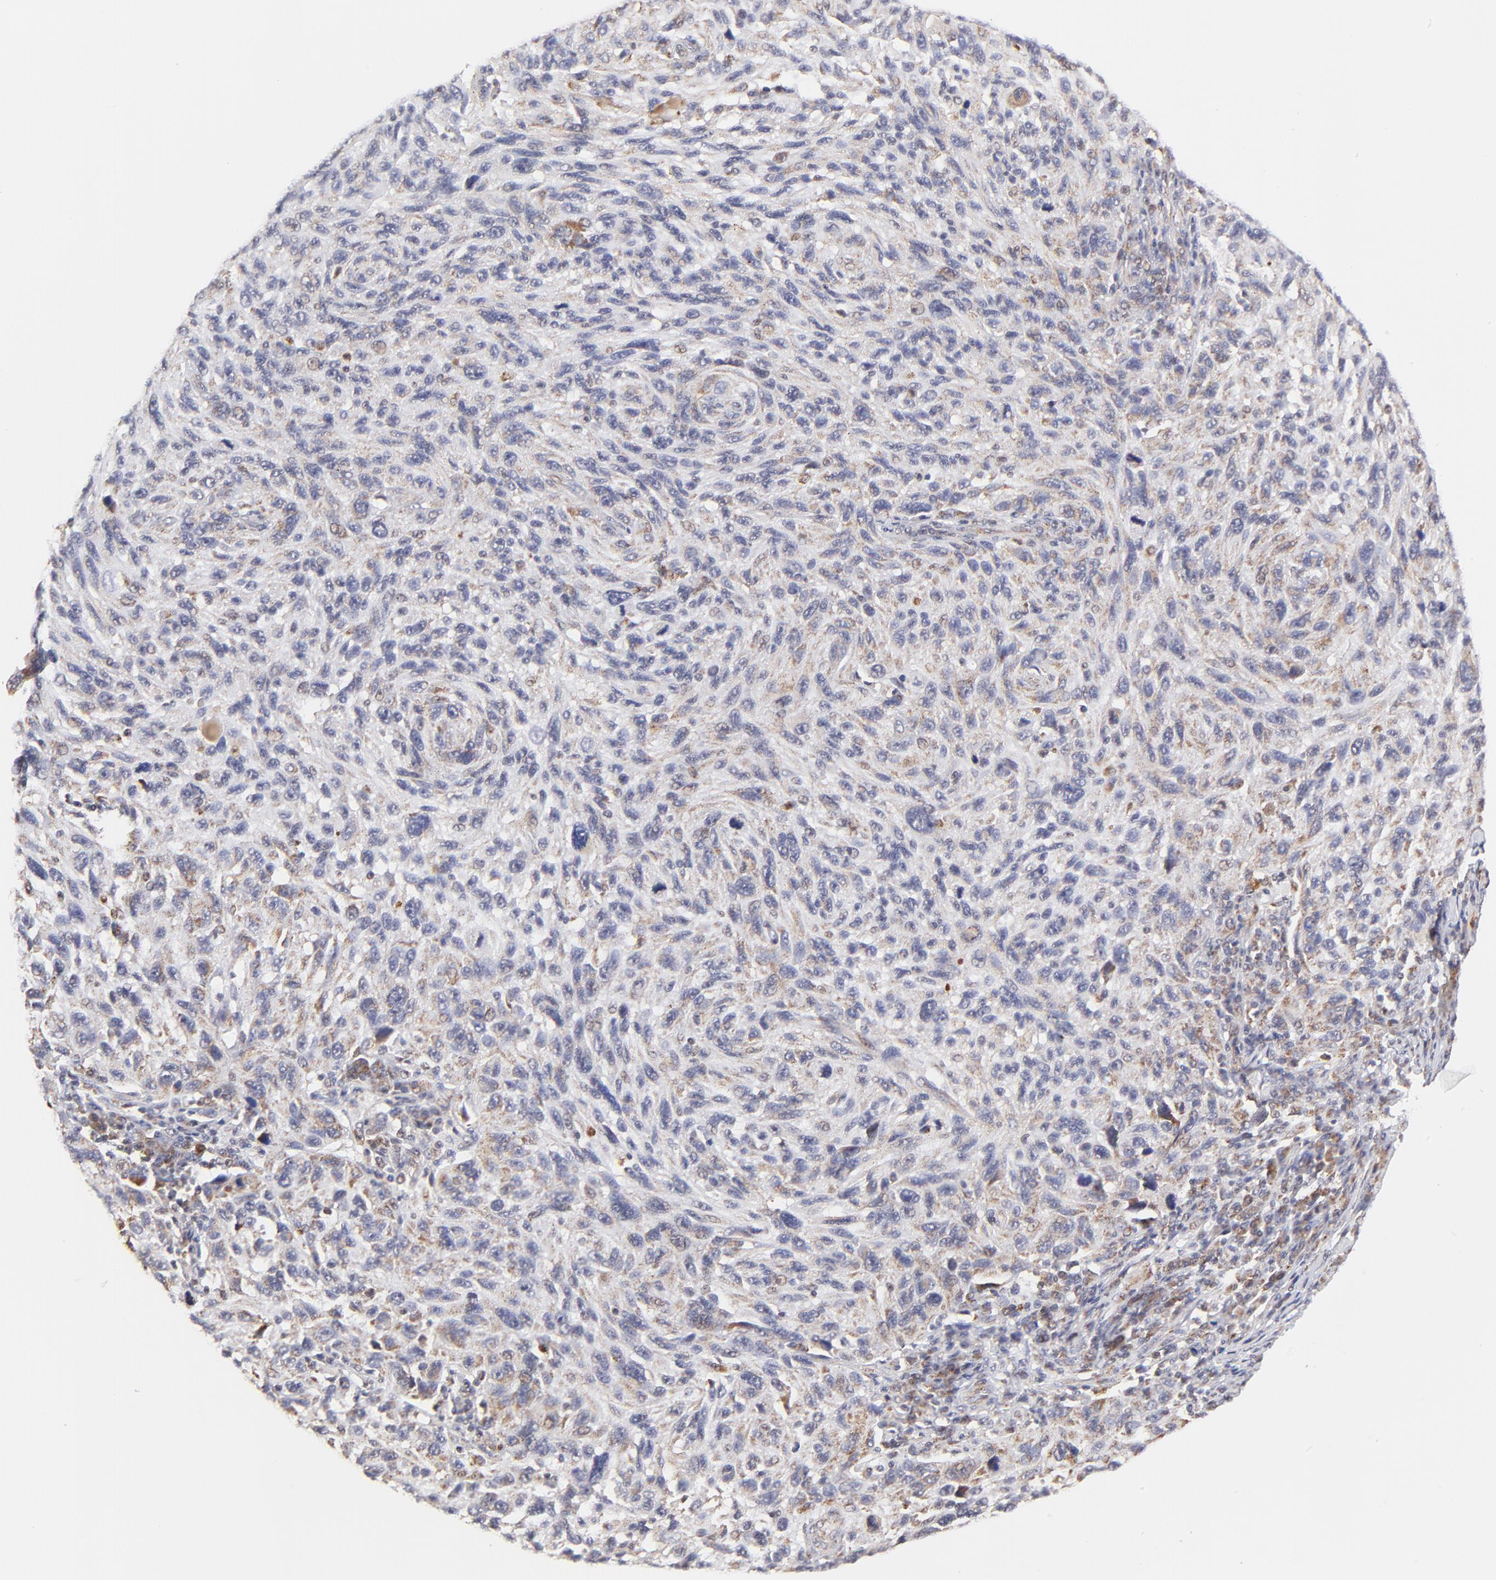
{"staining": {"intensity": "negative", "quantity": "none", "location": "none"}, "tissue": "melanoma", "cell_type": "Tumor cells", "image_type": "cancer", "snomed": [{"axis": "morphology", "description": "Malignant melanoma, NOS"}, {"axis": "topography", "description": "Skin"}], "caption": "DAB (3,3'-diaminobenzidine) immunohistochemical staining of melanoma shows no significant staining in tumor cells. Nuclei are stained in blue.", "gene": "MAP2K7", "patient": {"sex": "male", "age": 53}}